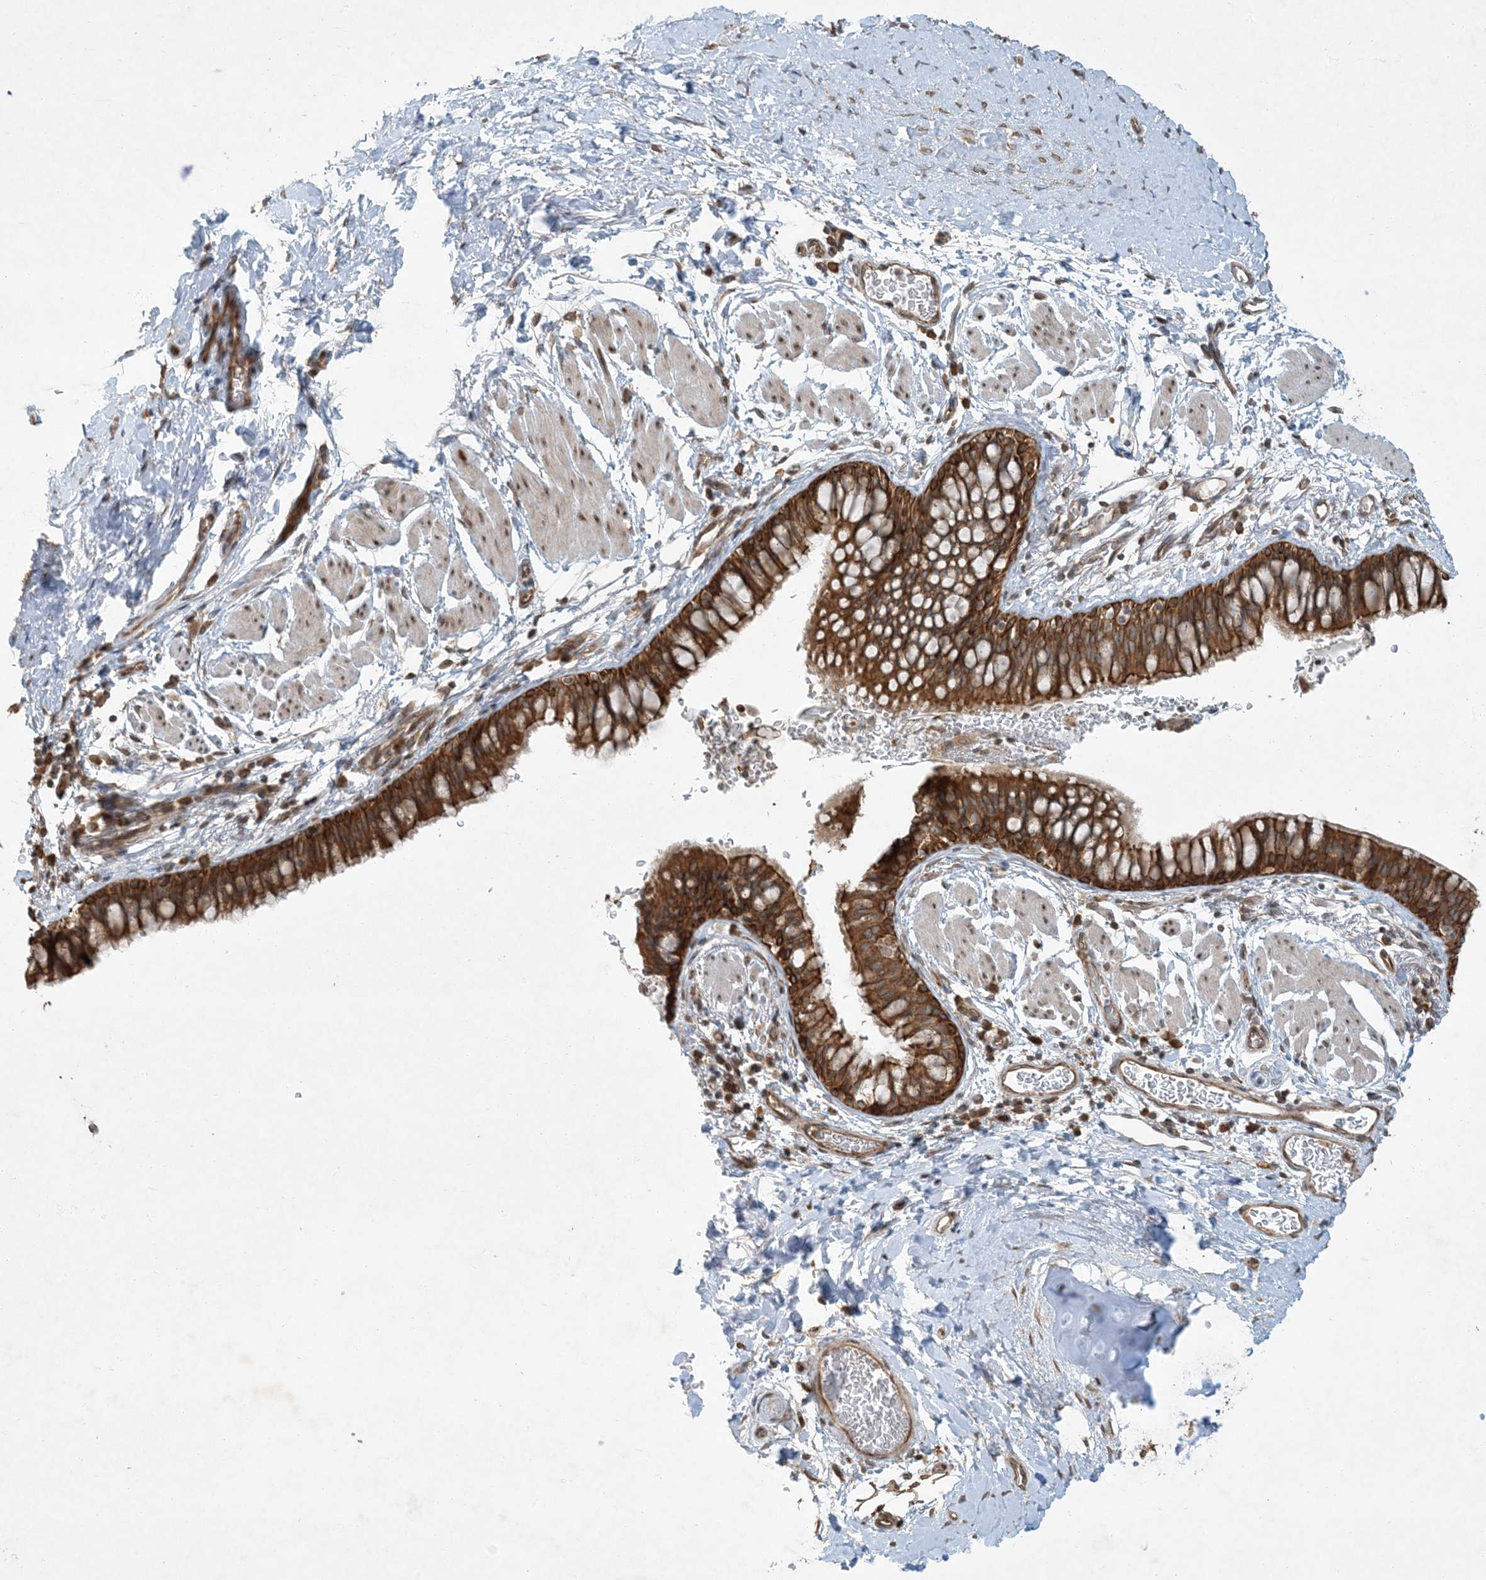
{"staining": {"intensity": "moderate", "quantity": ">75%", "location": "cytoplasmic/membranous"}, "tissue": "bronchus", "cell_type": "Respiratory epithelial cells", "image_type": "normal", "snomed": [{"axis": "morphology", "description": "Normal tissue, NOS"}, {"axis": "topography", "description": "Cartilage tissue"}, {"axis": "topography", "description": "Bronchus"}], "caption": "Protein expression analysis of benign bronchus displays moderate cytoplasmic/membranous positivity in approximately >75% of respiratory epithelial cells. The protein is stained brown, and the nuclei are stained in blue (DAB IHC with brightfield microscopy, high magnification).", "gene": "COMMD8", "patient": {"sex": "female", "age": 36}}